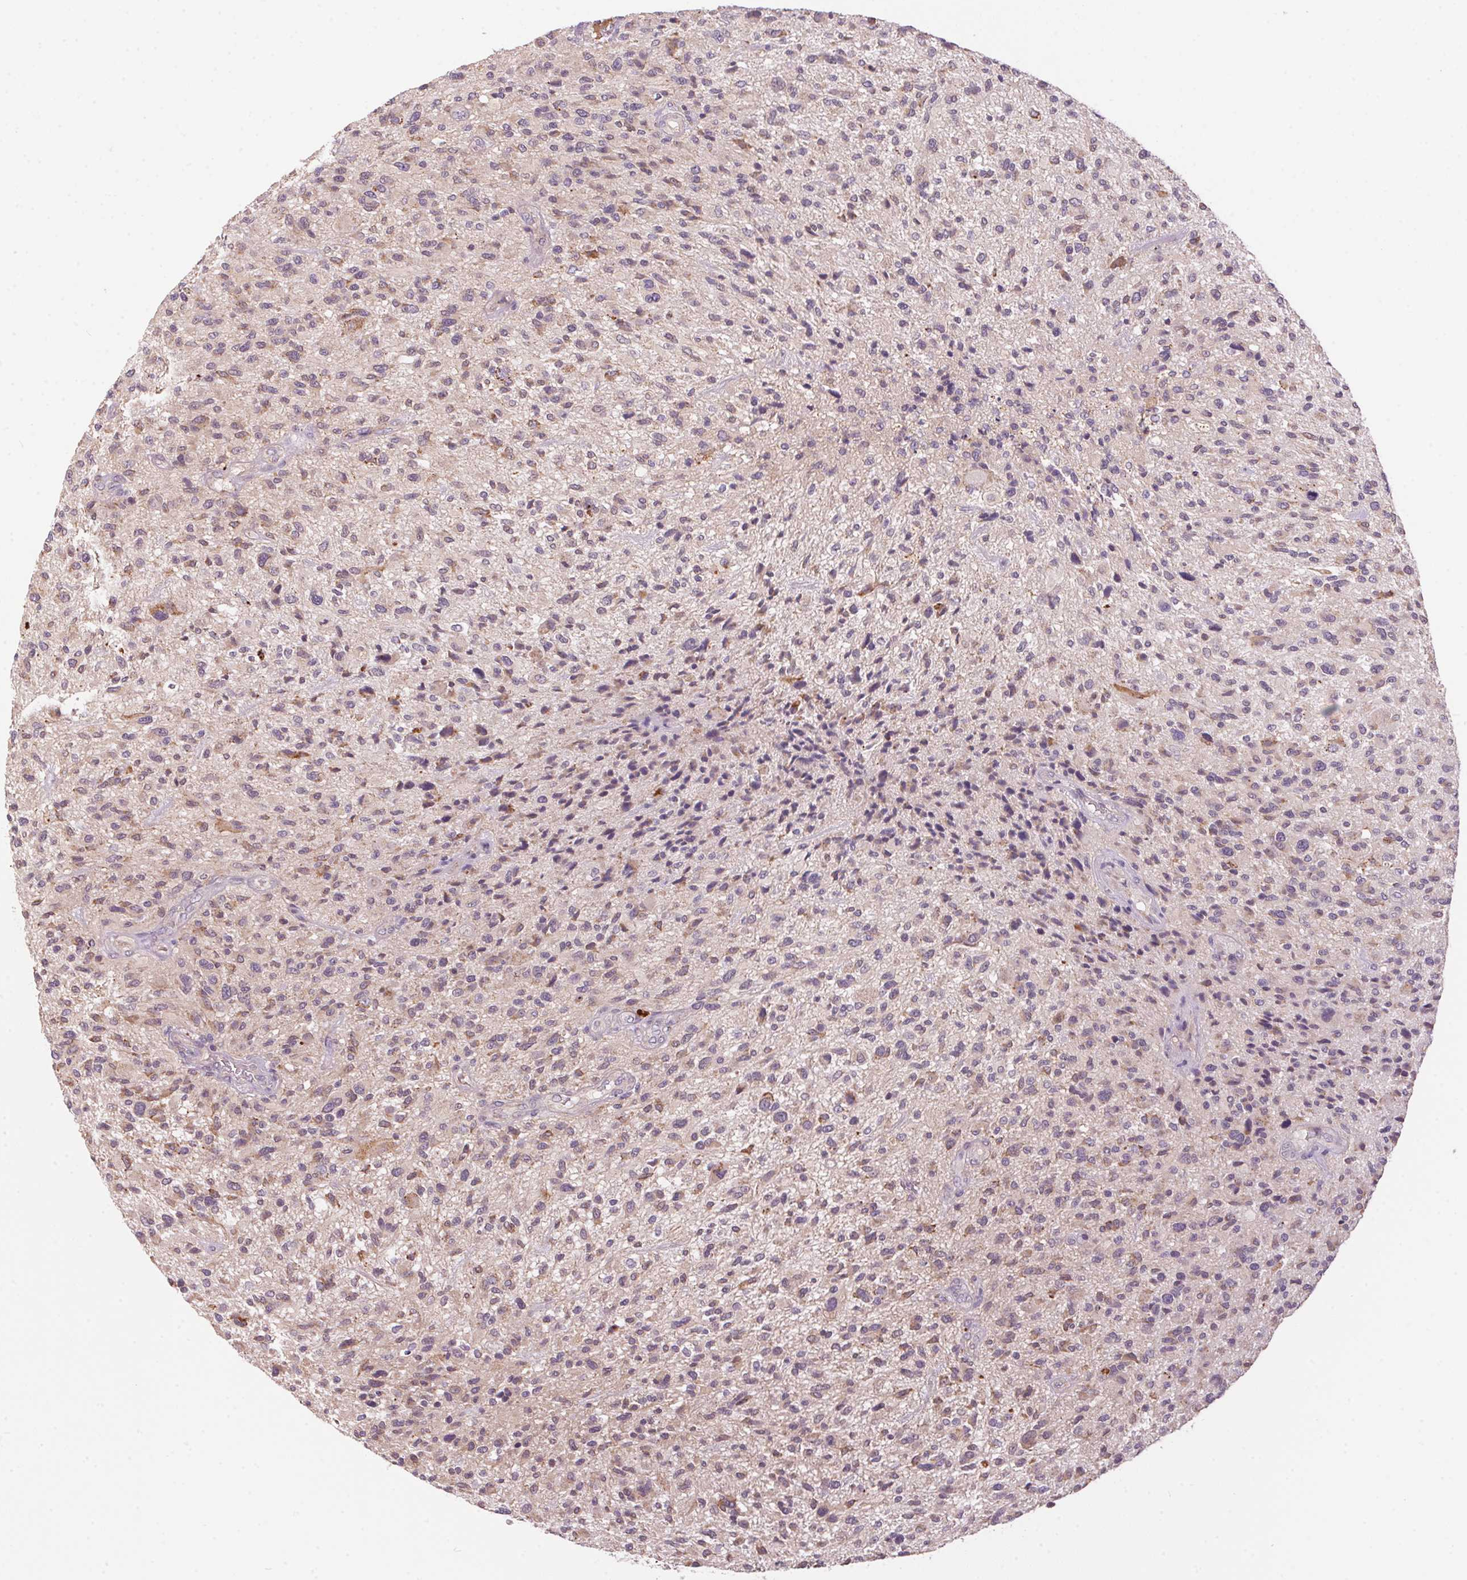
{"staining": {"intensity": "weak", "quantity": "25%-75%", "location": "cytoplasmic/membranous"}, "tissue": "glioma", "cell_type": "Tumor cells", "image_type": "cancer", "snomed": [{"axis": "morphology", "description": "Glioma, malignant, High grade"}, {"axis": "topography", "description": "Brain"}], "caption": "An image of human malignant high-grade glioma stained for a protein demonstrates weak cytoplasmic/membranous brown staining in tumor cells.", "gene": "ADH5", "patient": {"sex": "male", "age": 47}}